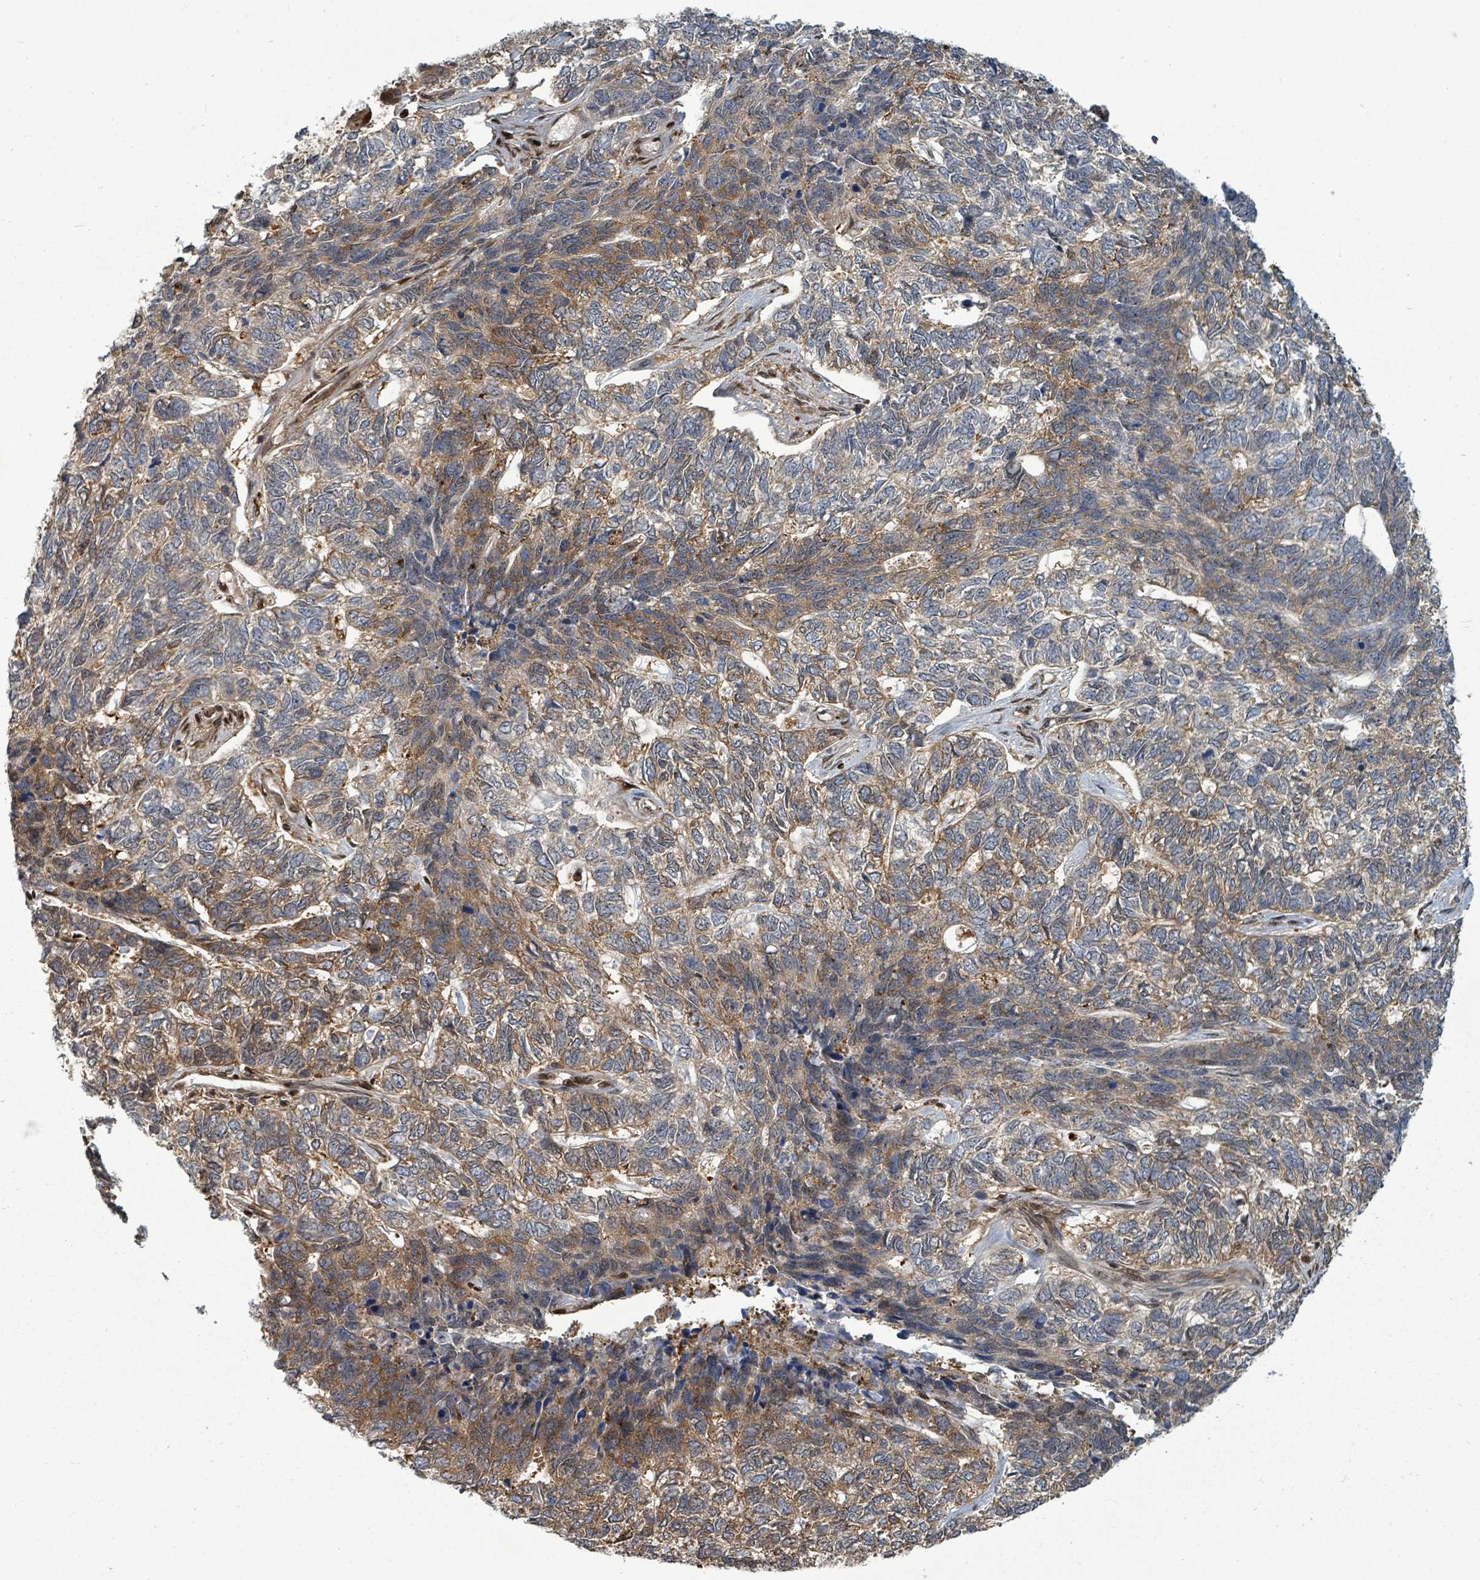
{"staining": {"intensity": "moderate", "quantity": "25%-75%", "location": "cytoplasmic/membranous"}, "tissue": "skin cancer", "cell_type": "Tumor cells", "image_type": "cancer", "snomed": [{"axis": "morphology", "description": "Basal cell carcinoma"}, {"axis": "topography", "description": "Skin"}], "caption": "Moderate cytoplasmic/membranous staining is appreciated in approximately 25%-75% of tumor cells in skin cancer.", "gene": "TRDMT1", "patient": {"sex": "female", "age": 65}}